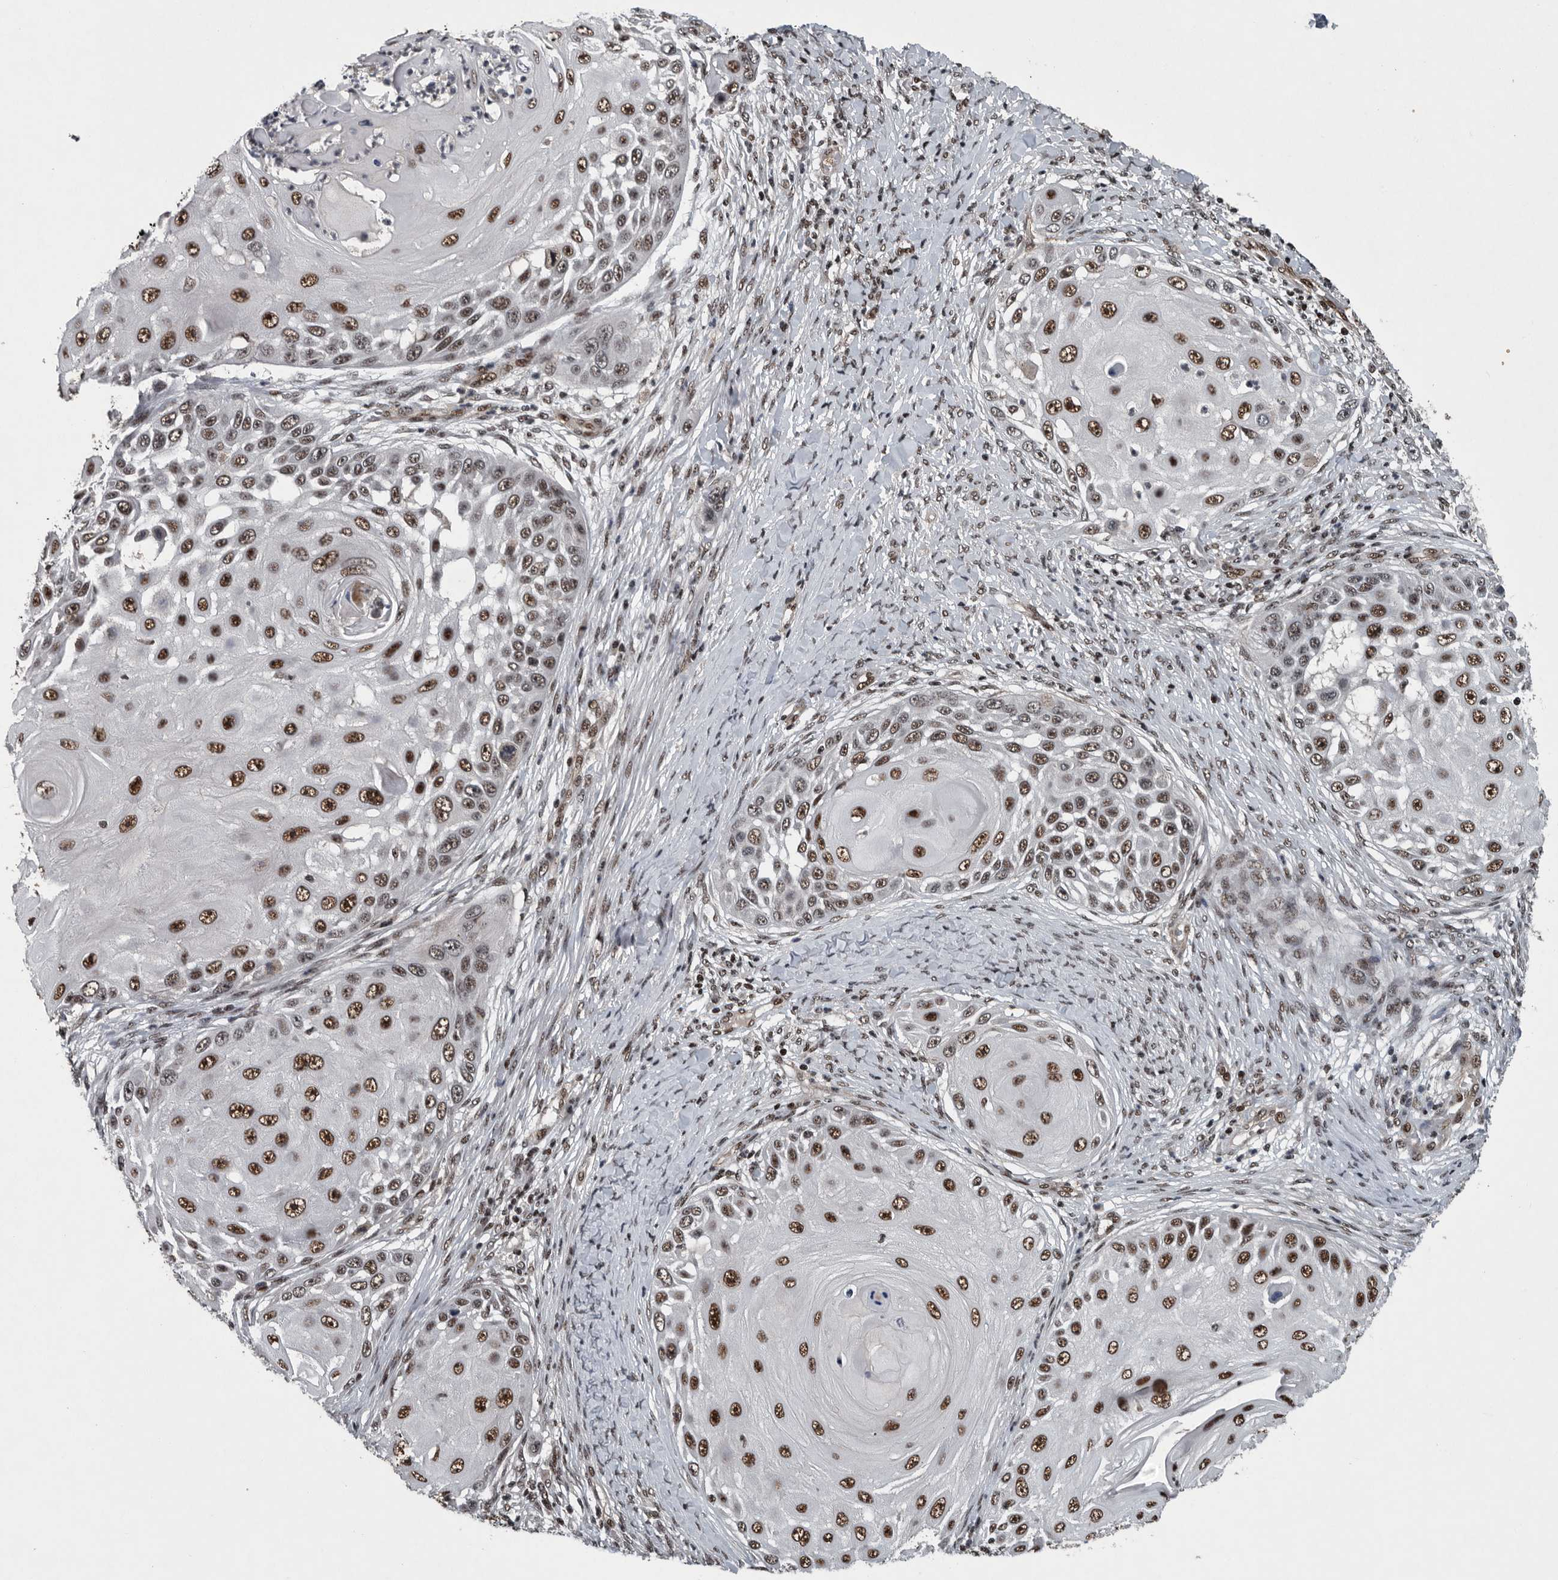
{"staining": {"intensity": "moderate", "quantity": "25%-75%", "location": "nuclear"}, "tissue": "skin cancer", "cell_type": "Tumor cells", "image_type": "cancer", "snomed": [{"axis": "morphology", "description": "Squamous cell carcinoma, NOS"}, {"axis": "topography", "description": "Skin"}], "caption": "Immunohistochemical staining of skin cancer (squamous cell carcinoma) shows medium levels of moderate nuclear protein staining in about 25%-75% of tumor cells. Using DAB (brown) and hematoxylin (blue) stains, captured at high magnification using brightfield microscopy.", "gene": "SENP7", "patient": {"sex": "female", "age": 44}}